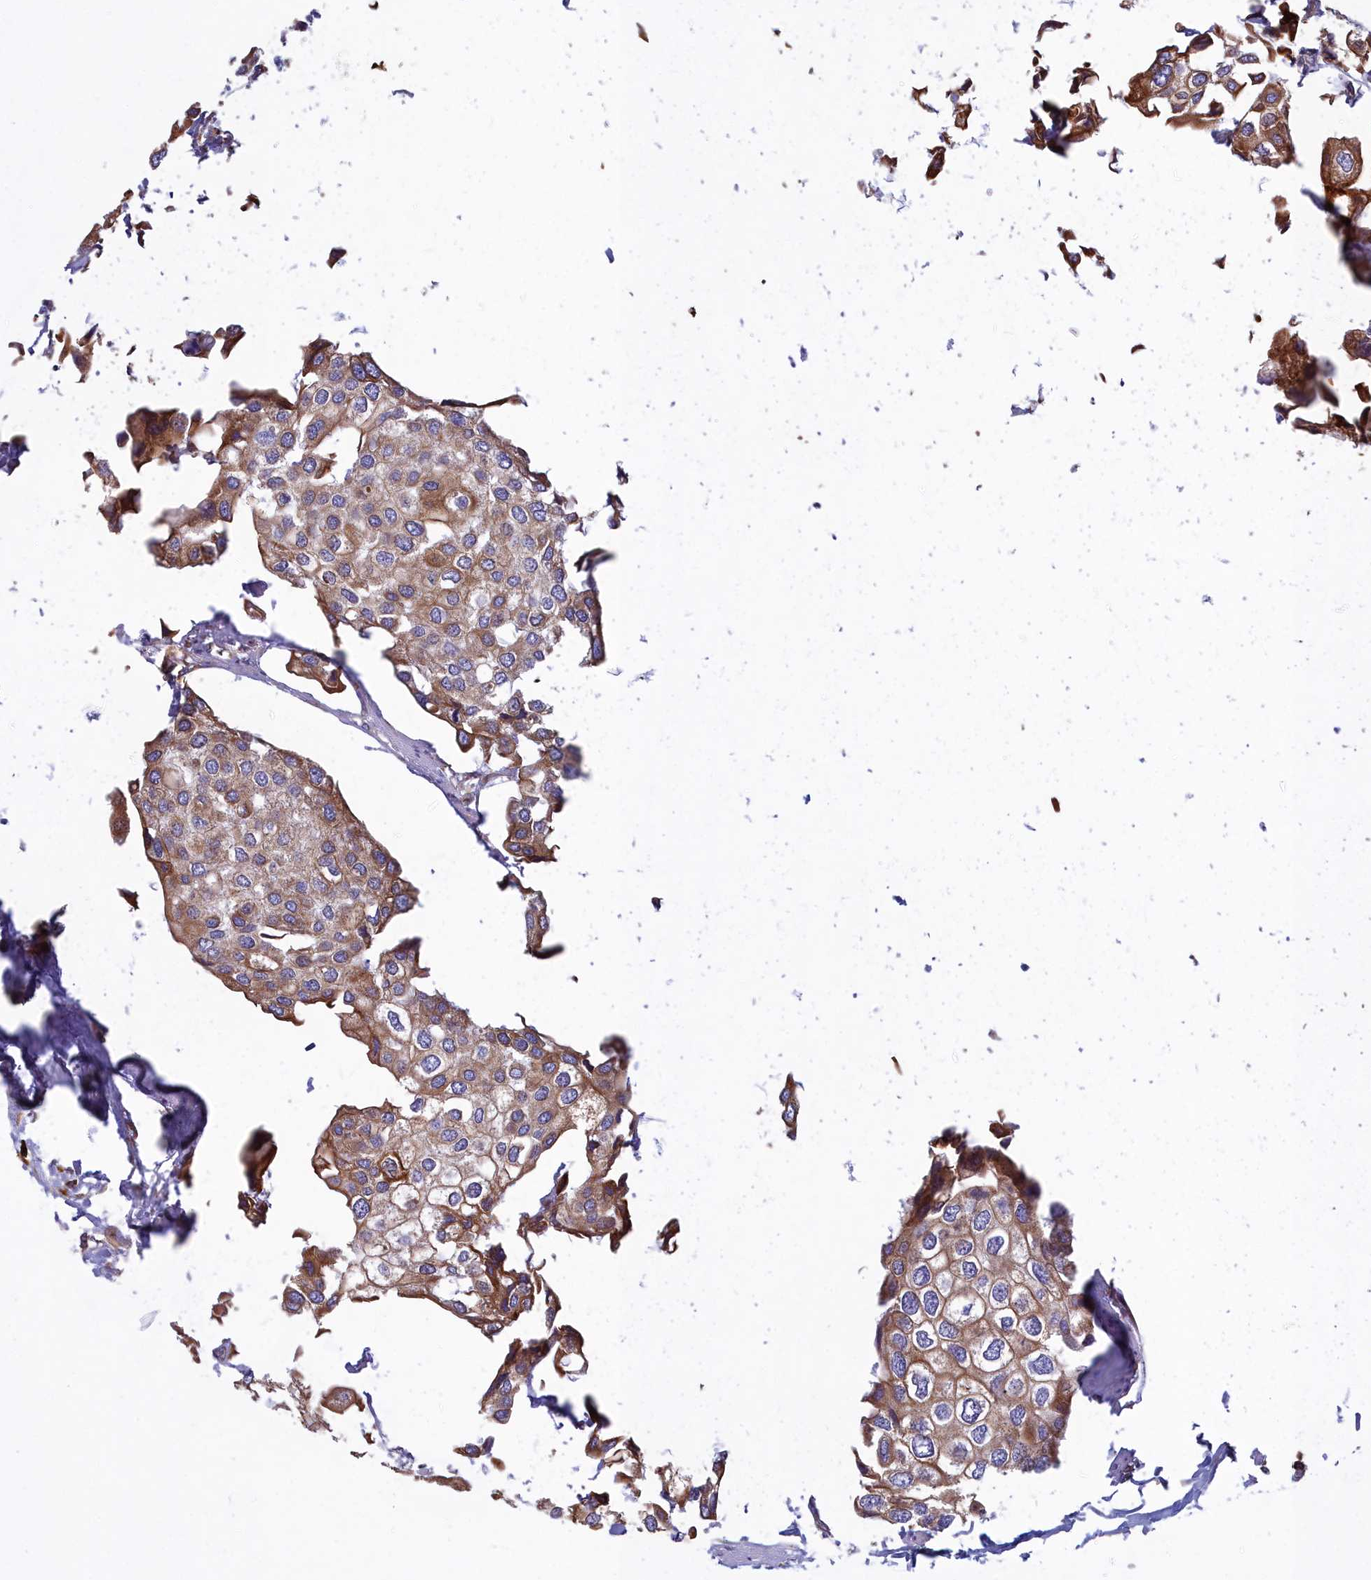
{"staining": {"intensity": "moderate", "quantity": ">75%", "location": "cytoplasmic/membranous"}, "tissue": "urothelial cancer", "cell_type": "Tumor cells", "image_type": "cancer", "snomed": [{"axis": "morphology", "description": "Urothelial carcinoma, High grade"}, {"axis": "topography", "description": "Urinary bladder"}], "caption": "A photomicrograph of human high-grade urothelial carcinoma stained for a protein displays moderate cytoplasmic/membranous brown staining in tumor cells.", "gene": "HM13", "patient": {"sex": "male", "age": 64}}